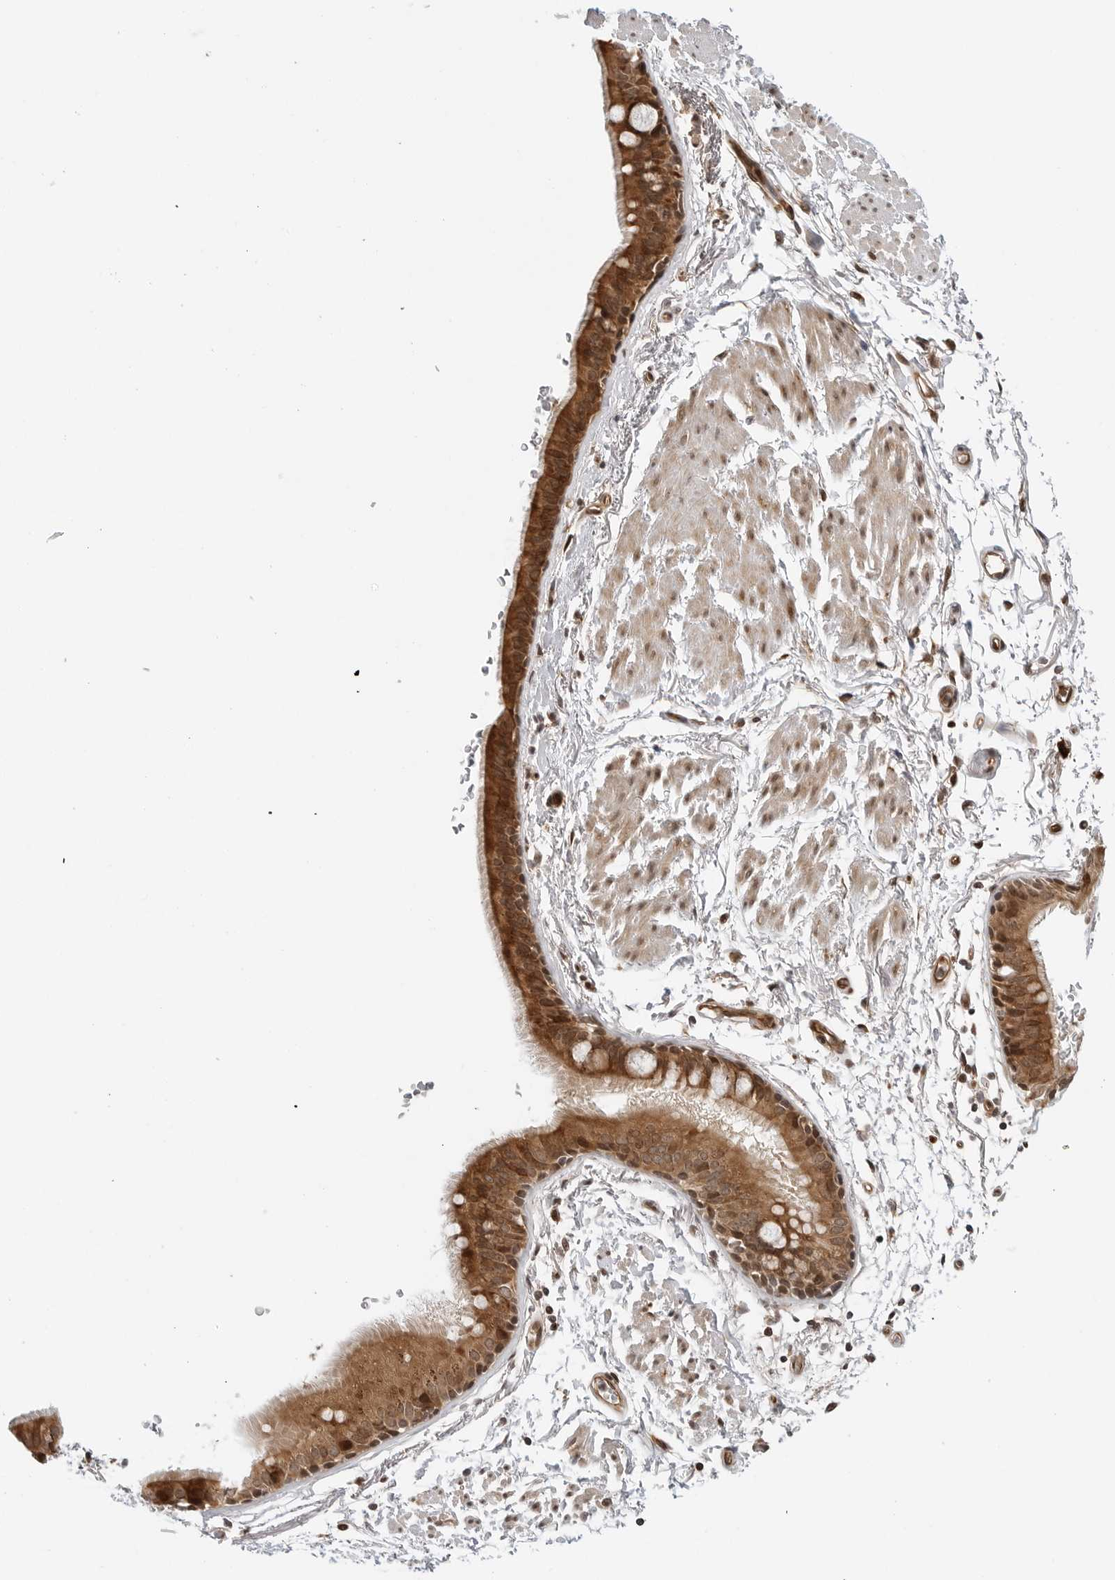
{"staining": {"intensity": "strong", "quantity": ">75%", "location": "cytoplasmic/membranous,nuclear"}, "tissue": "bronchus", "cell_type": "Respiratory epithelial cells", "image_type": "normal", "snomed": [{"axis": "morphology", "description": "Normal tissue, NOS"}, {"axis": "topography", "description": "Lymph node"}, {"axis": "topography", "description": "Bronchus"}], "caption": "Strong cytoplasmic/membranous,nuclear protein staining is appreciated in about >75% of respiratory epithelial cells in bronchus. (DAB IHC with brightfield microscopy, high magnification).", "gene": "TIPRL", "patient": {"sex": "female", "age": 70}}